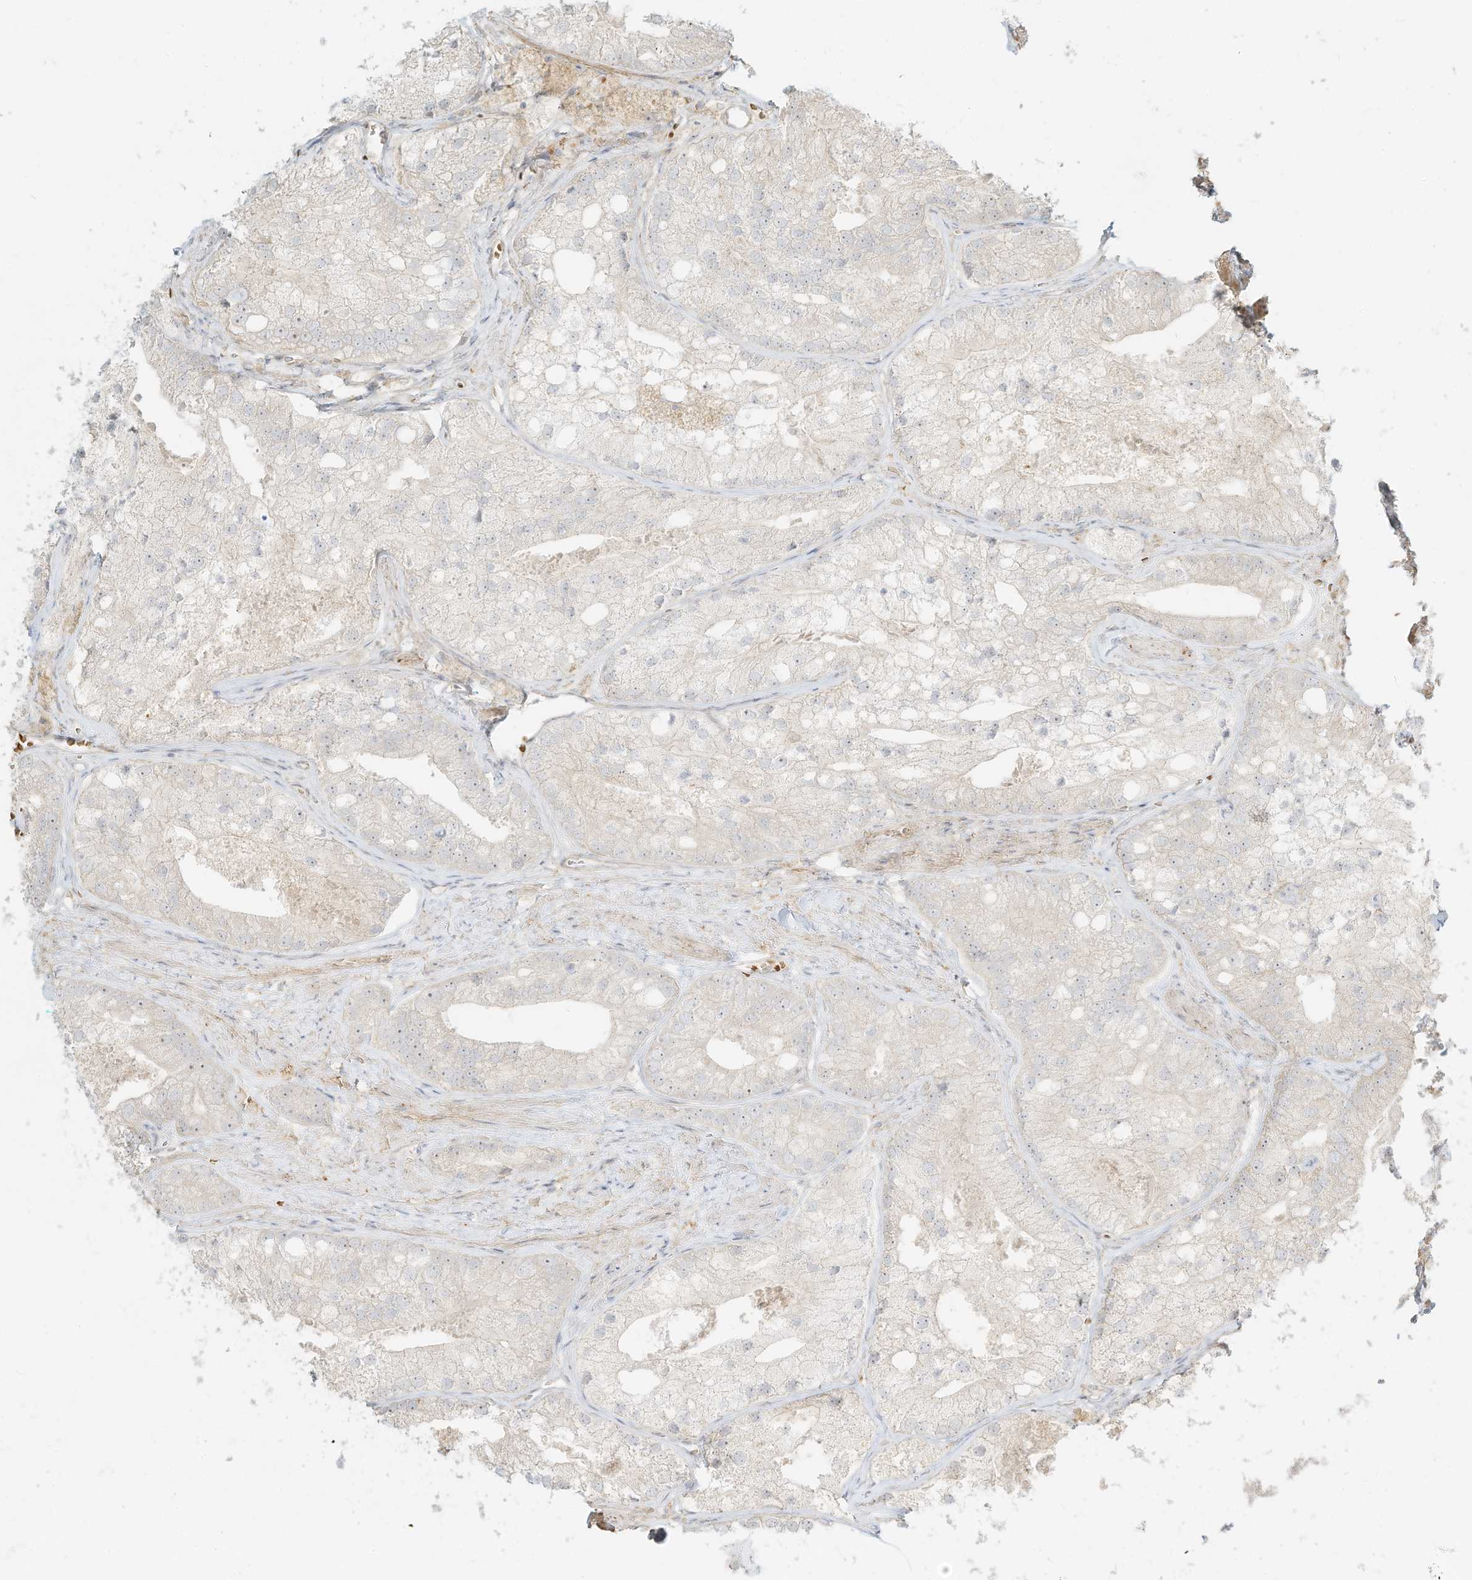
{"staining": {"intensity": "negative", "quantity": "none", "location": "none"}, "tissue": "prostate cancer", "cell_type": "Tumor cells", "image_type": "cancer", "snomed": [{"axis": "morphology", "description": "Adenocarcinoma, Low grade"}, {"axis": "topography", "description": "Prostate"}], "caption": "Prostate adenocarcinoma (low-grade) was stained to show a protein in brown. There is no significant staining in tumor cells.", "gene": "OFD1", "patient": {"sex": "male", "age": 69}}